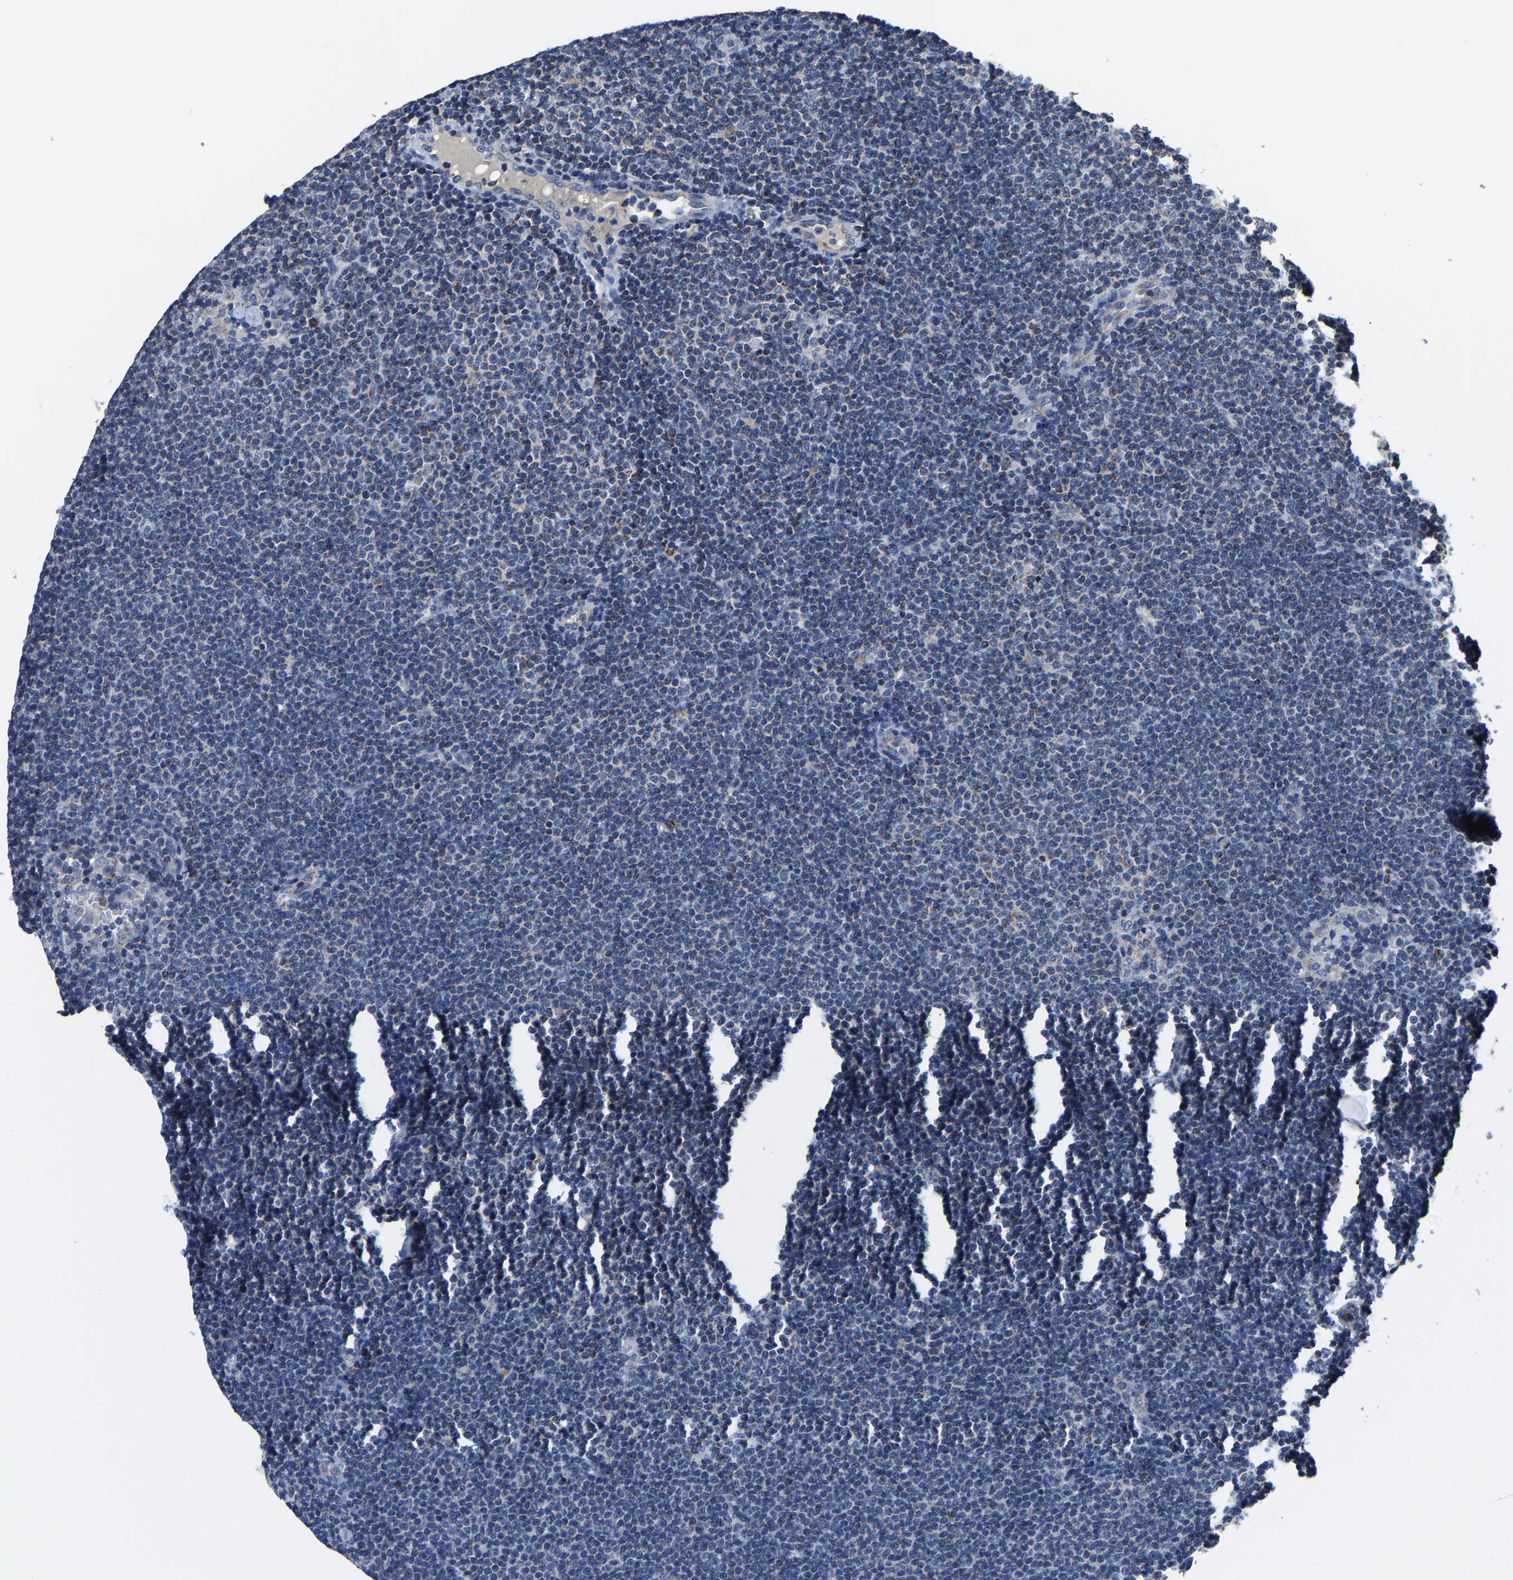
{"staining": {"intensity": "weak", "quantity": "25%-75%", "location": "cytoplasmic/membranous"}, "tissue": "lymphoma", "cell_type": "Tumor cells", "image_type": "cancer", "snomed": [{"axis": "morphology", "description": "Malignant lymphoma, non-Hodgkin's type, Low grade"}, {"axis": "topography", "description": "Lymph node"}], "caption": "Protein staining reveals weak cytoplasmic/membranous expression in approximately 25%-75% of tumor cells in lymphoma.", "gene": "AGK", "patient": {"sex": "female", "age": 53}}